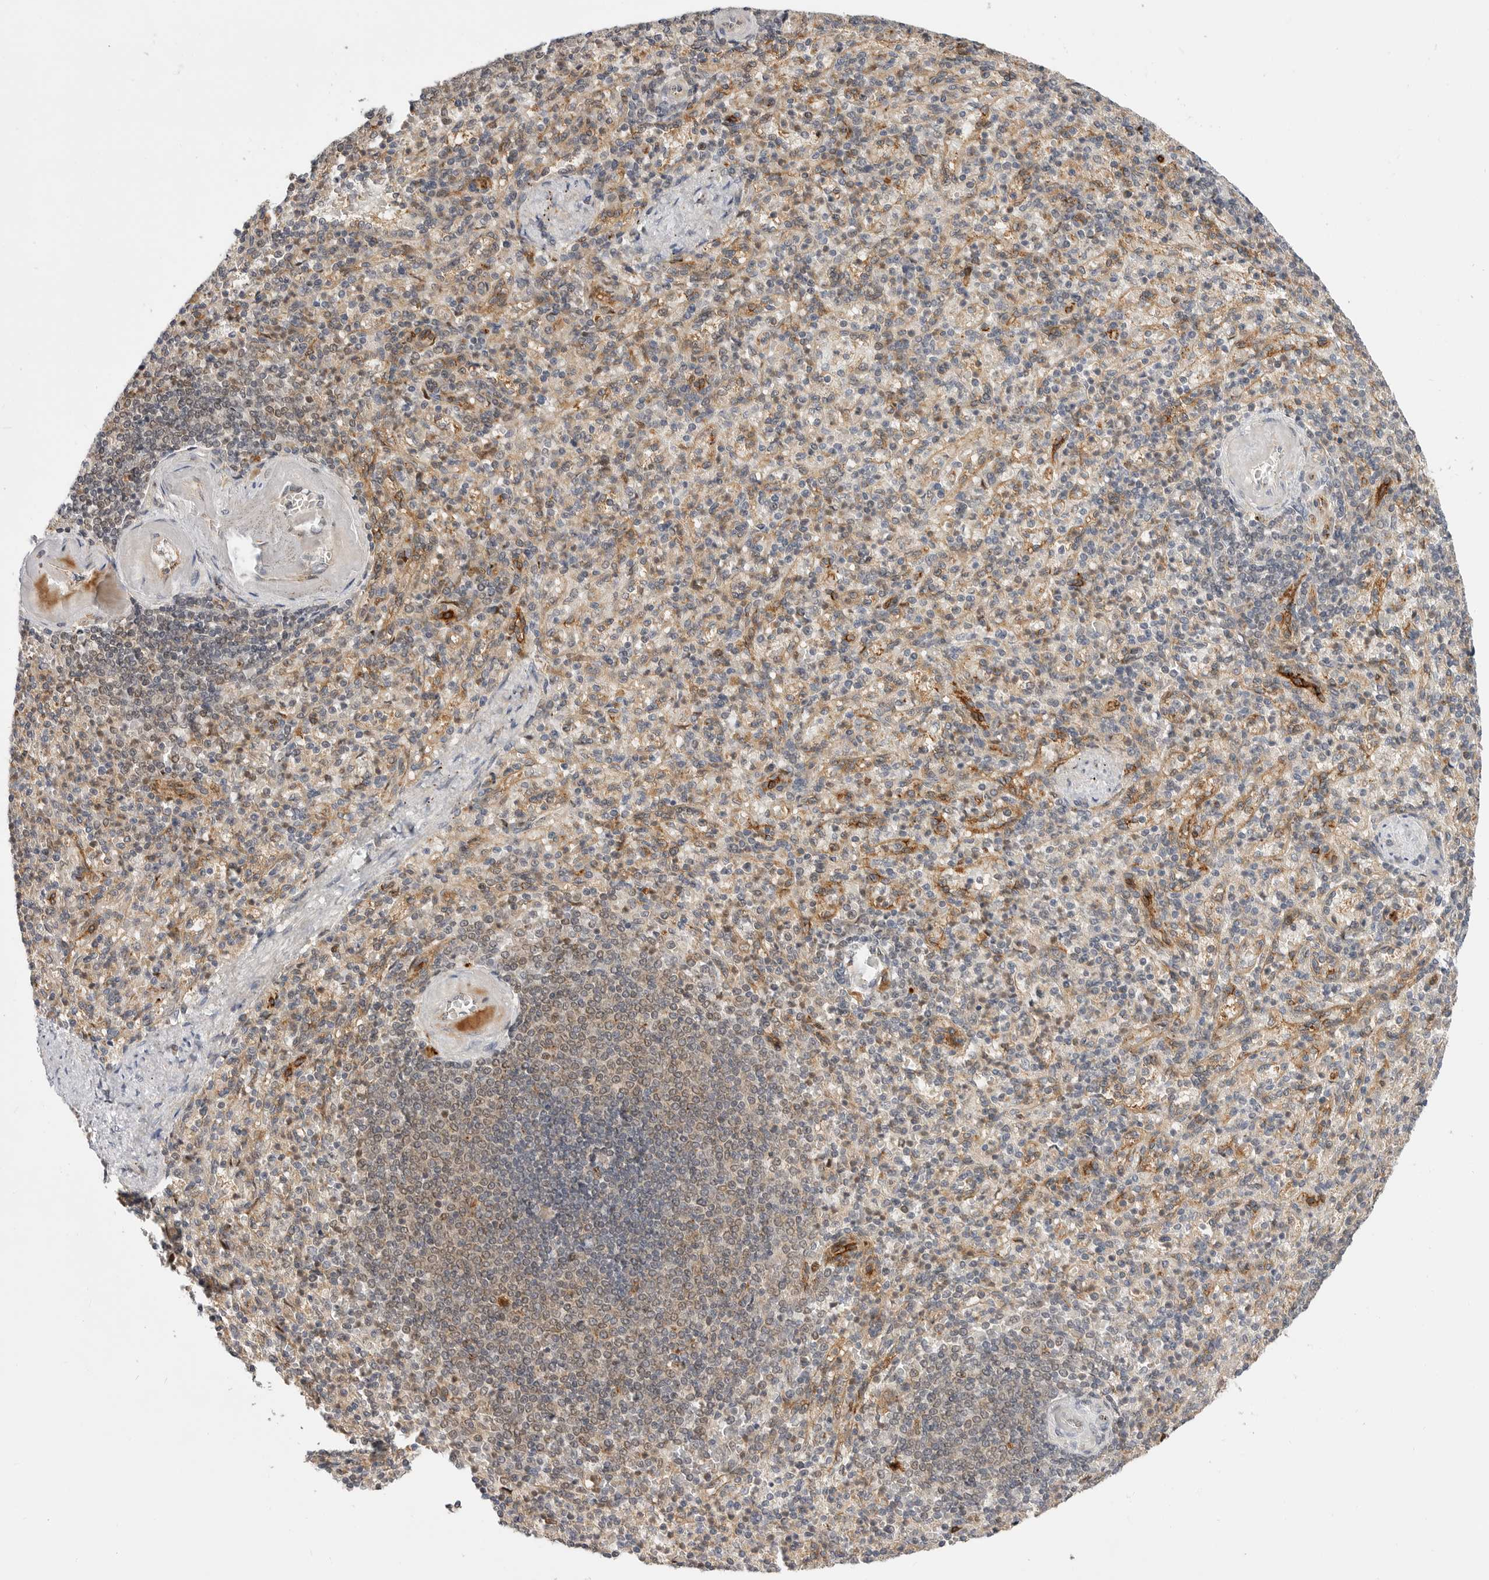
{"staining": {"intensity": "weak", "quantity": "<25%", "location": "cytoplasmic/membranous"}, "tissue": "spleen", "cell_type": "Cells in red pulp", "image_type": "normal", "snomed": [{"axis": "morphology", "description": "Normal tissue, NOS"}, {"axis": "topography", "description": "Spleen"}], "caption": "The photomicrograph exhibits no staining of cells in red pulp in benign spleen.", "gene": "CSNK1G3", "patient": {"sex": "female", "age": 74}}